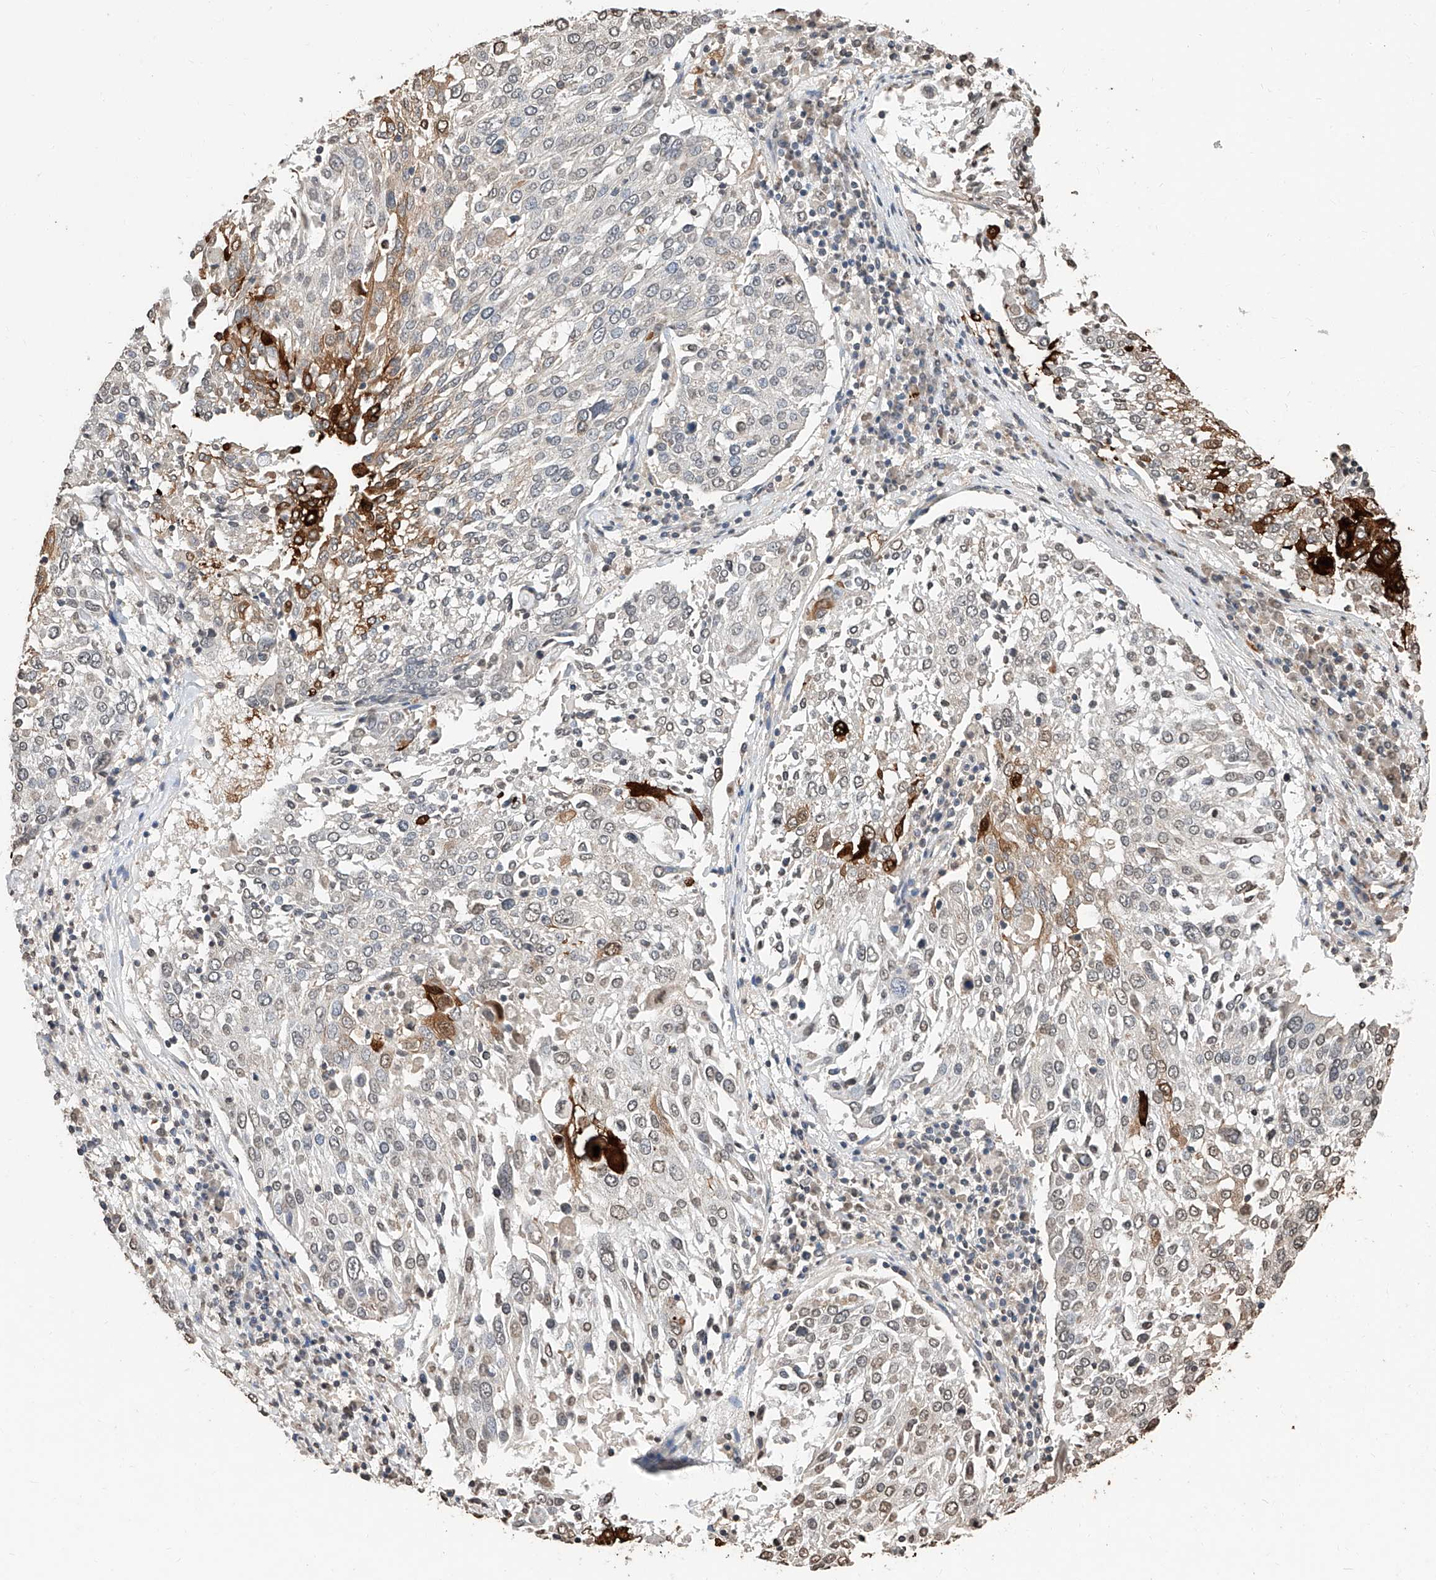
{"staining": {"intensity": "strong", "quantity": "<25%", "location": "cytoplasmic/membranous,nuclear"}, "tissue": "lung cancer", "cell_type": "Tumor cells", "image_type": "cancer", "snomed": [{"axis": "morphology", "description": "Squamous cell carcinoma, NOS"}, {"axis": "topography", "description": "Lung"}], "caption": "Human lung squamous cell carcinoma stained with a brown dye reveals strong cytoplasmic/membranous and nuclear positive expression in about <25% of tumor cells.", "gene": "RP9", "patient": {"sex": "male", "age": 65}}